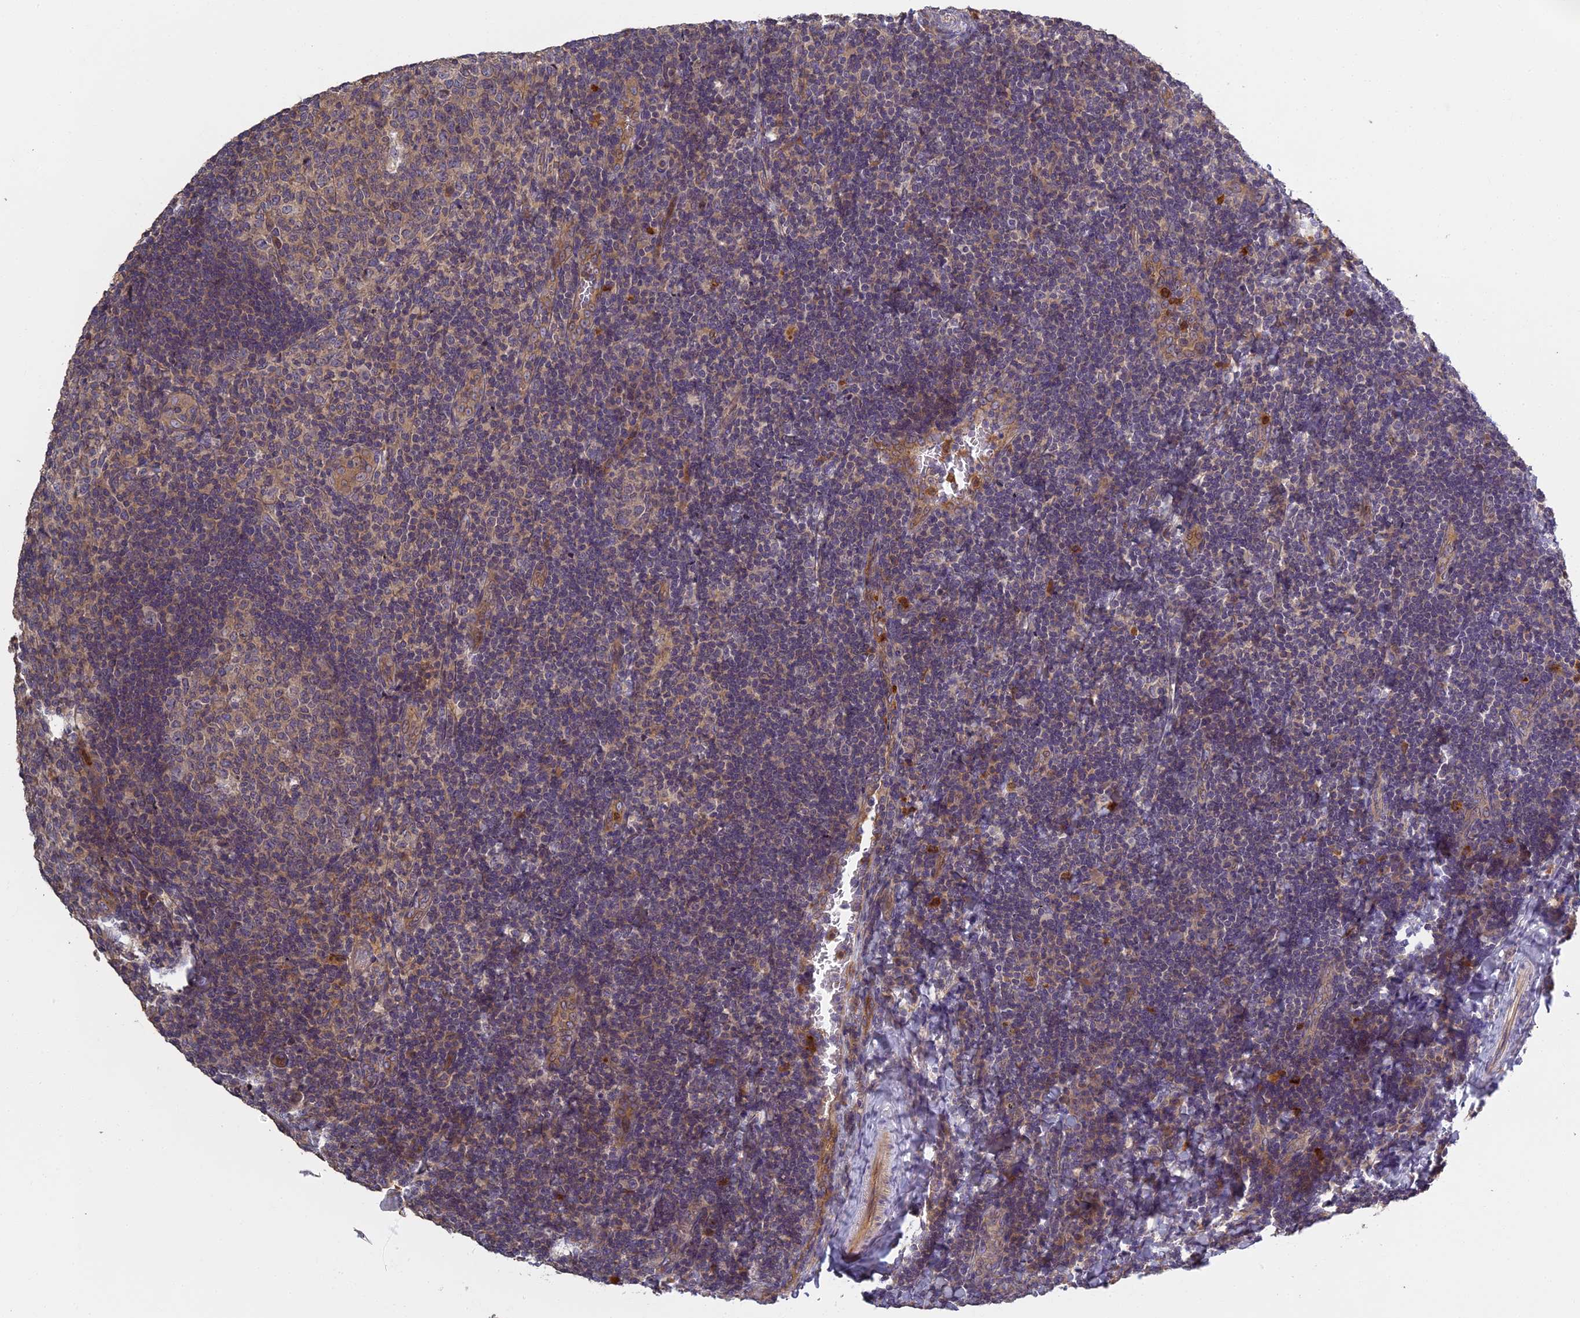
{"staining": {"intensity": "weak", "quantity": "25%-75%", "location": "cytoplasmic/membranous"}, "tissue": "tonsil", "cell_type": "Germinal center cells", "image_type": "normal", "snomed": [{"axis": "morphology", "description": "Normal tissue, NOS"}, {"axis": "topography", "description": "Tonsil"}], "caption": "The photomicrograph demonstrates a brown stain indicating the presence of a protein in the cytoplasmic/membranous of germinal center cells in tonsil. The staining is performed using DAB (3,3'-diaminobenzidine) brown chromogen to label protein expression. The nuclei are counter-stained blue using hematoxylin.", "gene": "AP4E1", "patient": {"sex": "male", "age": 17}}